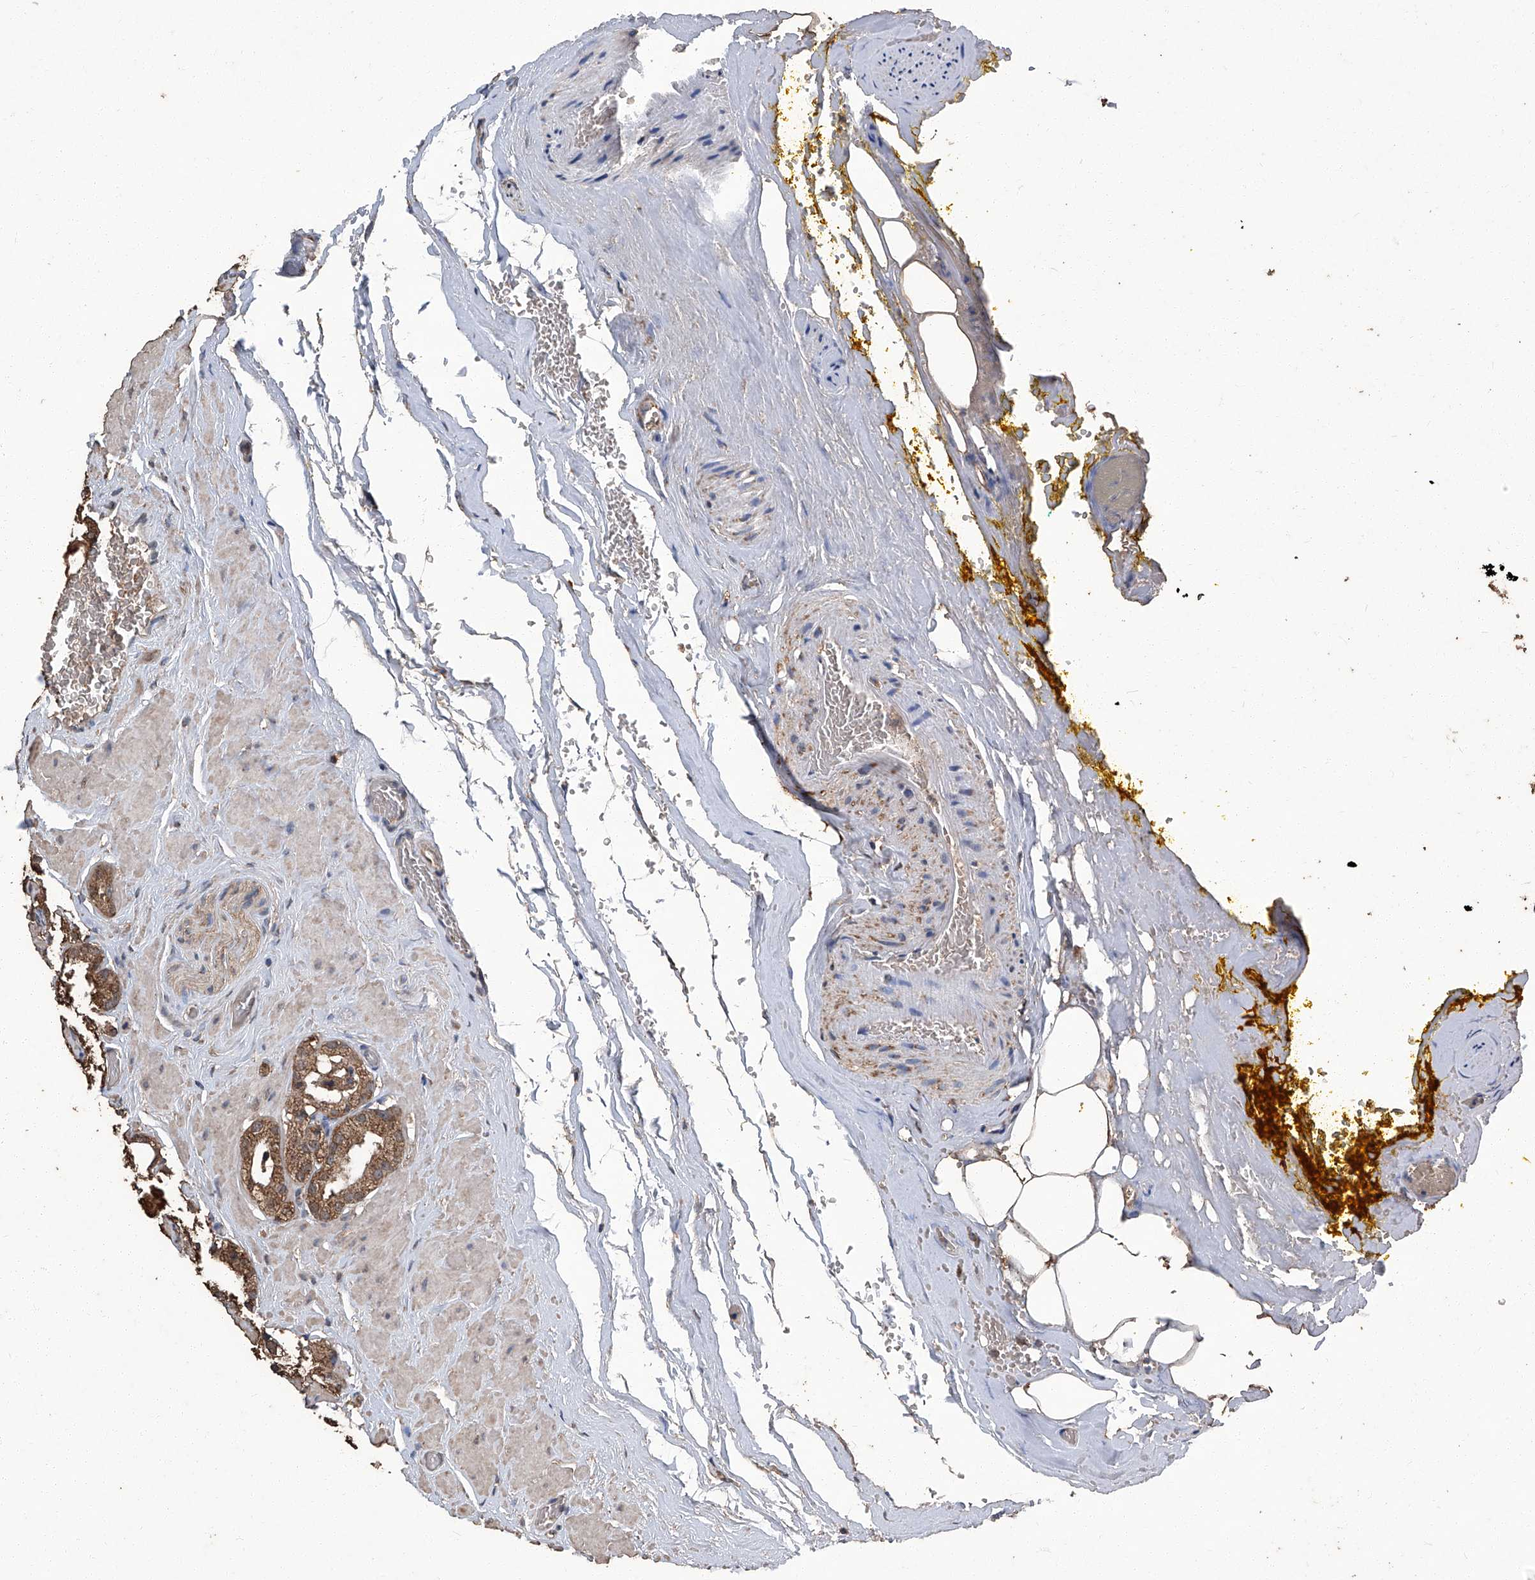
{"staining": {"intensity": "moderate", "quantity": ">75%", "location": "cytoplasmic/membranous"}, "tissue": "prostate cancer", "cell_type": "Tumor cells", "image_type": "cancer", "snomed": [{"axis": "morphology", "description": "Adenocarcinoma, High grade"}, {"axis": "topography", "description": "Prostate"}], "caption": "Protein positivity by IHC shows moderate cytoplasmic/membranous staining in about >75% of tumor cells in adenocarcinoma (high-grade) (prostate). (DAB (3,3'-diaminobenzidine) = brown stain, brightfield microscopy at high magnification).", "gene": "STARD7", "patient": {"sex": "male", "age": 64}}